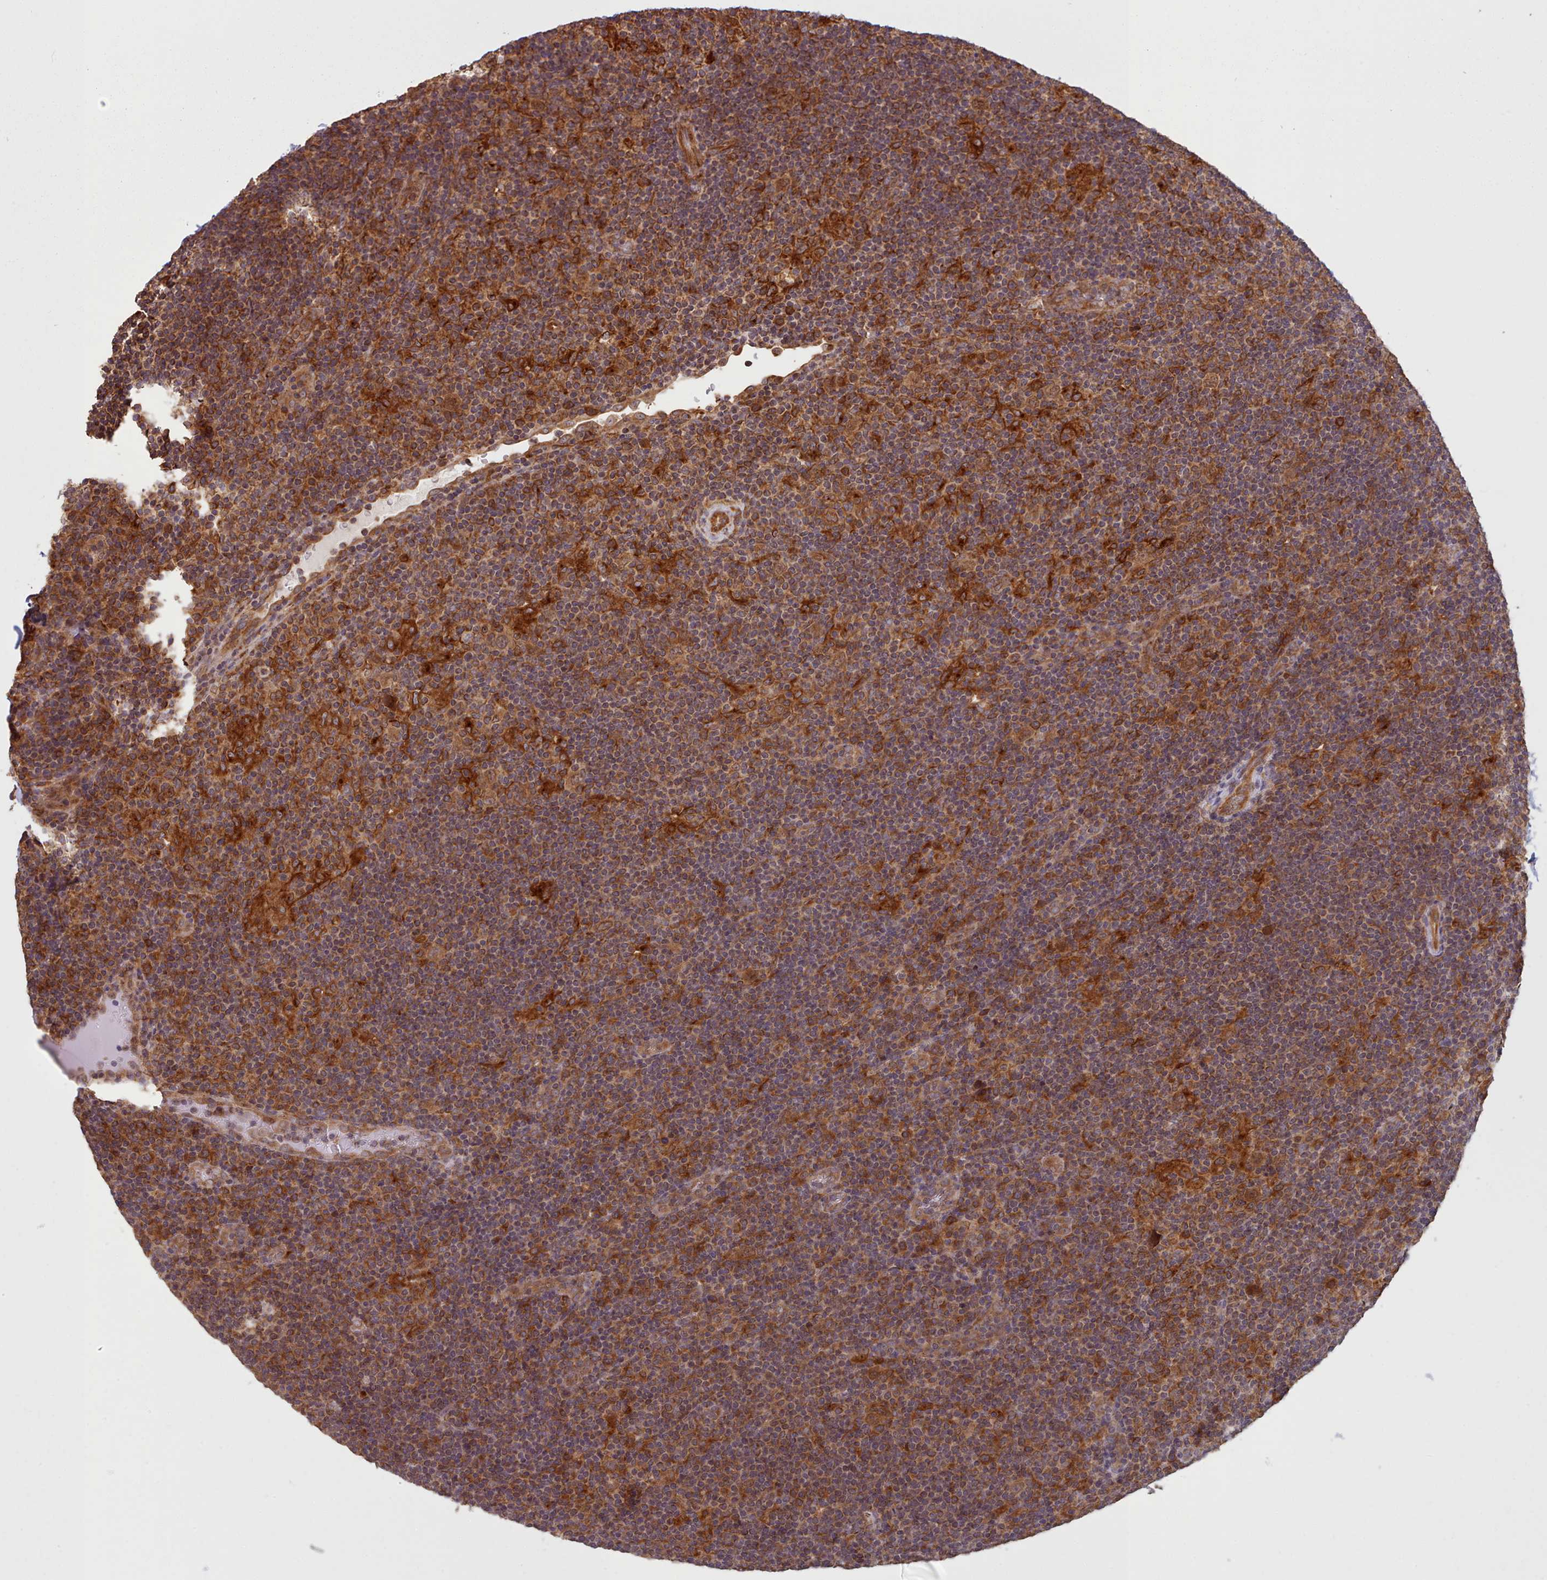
{"staining": {"intensity": "strong", "quantity": ">75%", "location": "cytoplasmic/membranous"}, "tissue": "lymphoma", "cell_type": "Tumor cells", "image_type": "cancer", "snomed": [{"axis": "morphology", "description": "Hodgkin's disease, NOS"}, {"axis": "topography", "description": "Lymph node"}], "caption": "Immunohistochemistry (IHC) micrograph of neoplastic tissue: human Hodgkin's disease stained using IHC reveals high levels of strong protein expression localized specifically in the cytoplasmic/membranous of tumor cells, appearing as a cytoplasmic/membranous brown color.", "gene": "CRYBG1", "patient": {"sex": "female", "age": 57}}